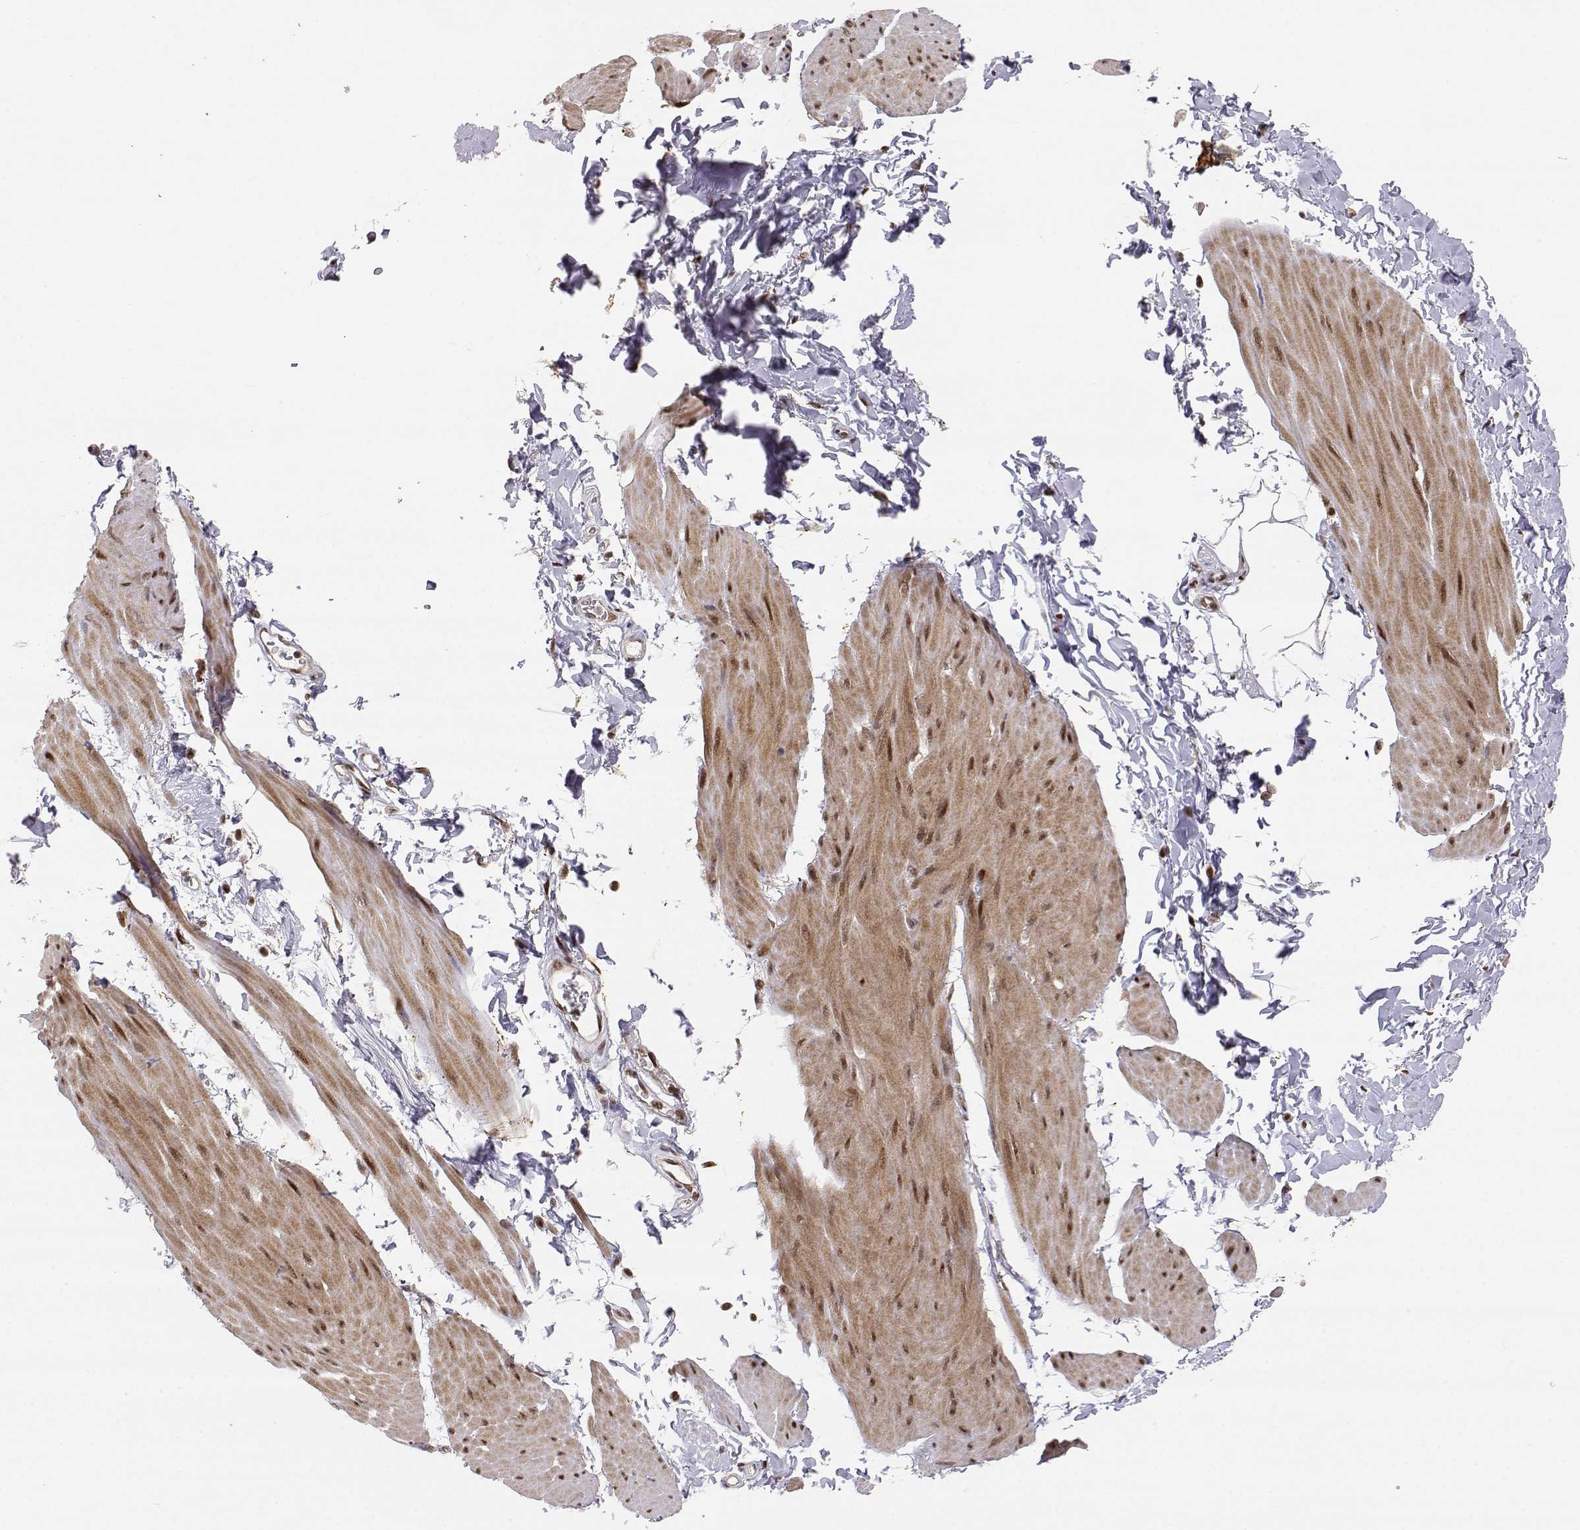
{"staining": {"intensity": "moderate", "quantity": ">75%", "location": "cytoplasmic/membranous,nuclear"}, "tissue": "smooth muscle", "cell_type": "Smooth muscle cells", "image_type": "normal", "snomed": [{"axis": "morphology", "description": "Normal tissue, NOS"}, {"axis": "topography", "description": "Adipose tissue"}, {"axis": "topography", "description": "Smooth muscle"}, {"axis": "topography", "description": "Peripheral nerve tissue"}], "caption": "Immunohistochemistry (IHC) of benign smooth muscle shows medium levels of moderate cytoplasmic/membranous,nuclear positivity in about >75% of smooth muscle cells.", "gene": "BRCA1", "patient": {"sex": "male", "age": 83}}